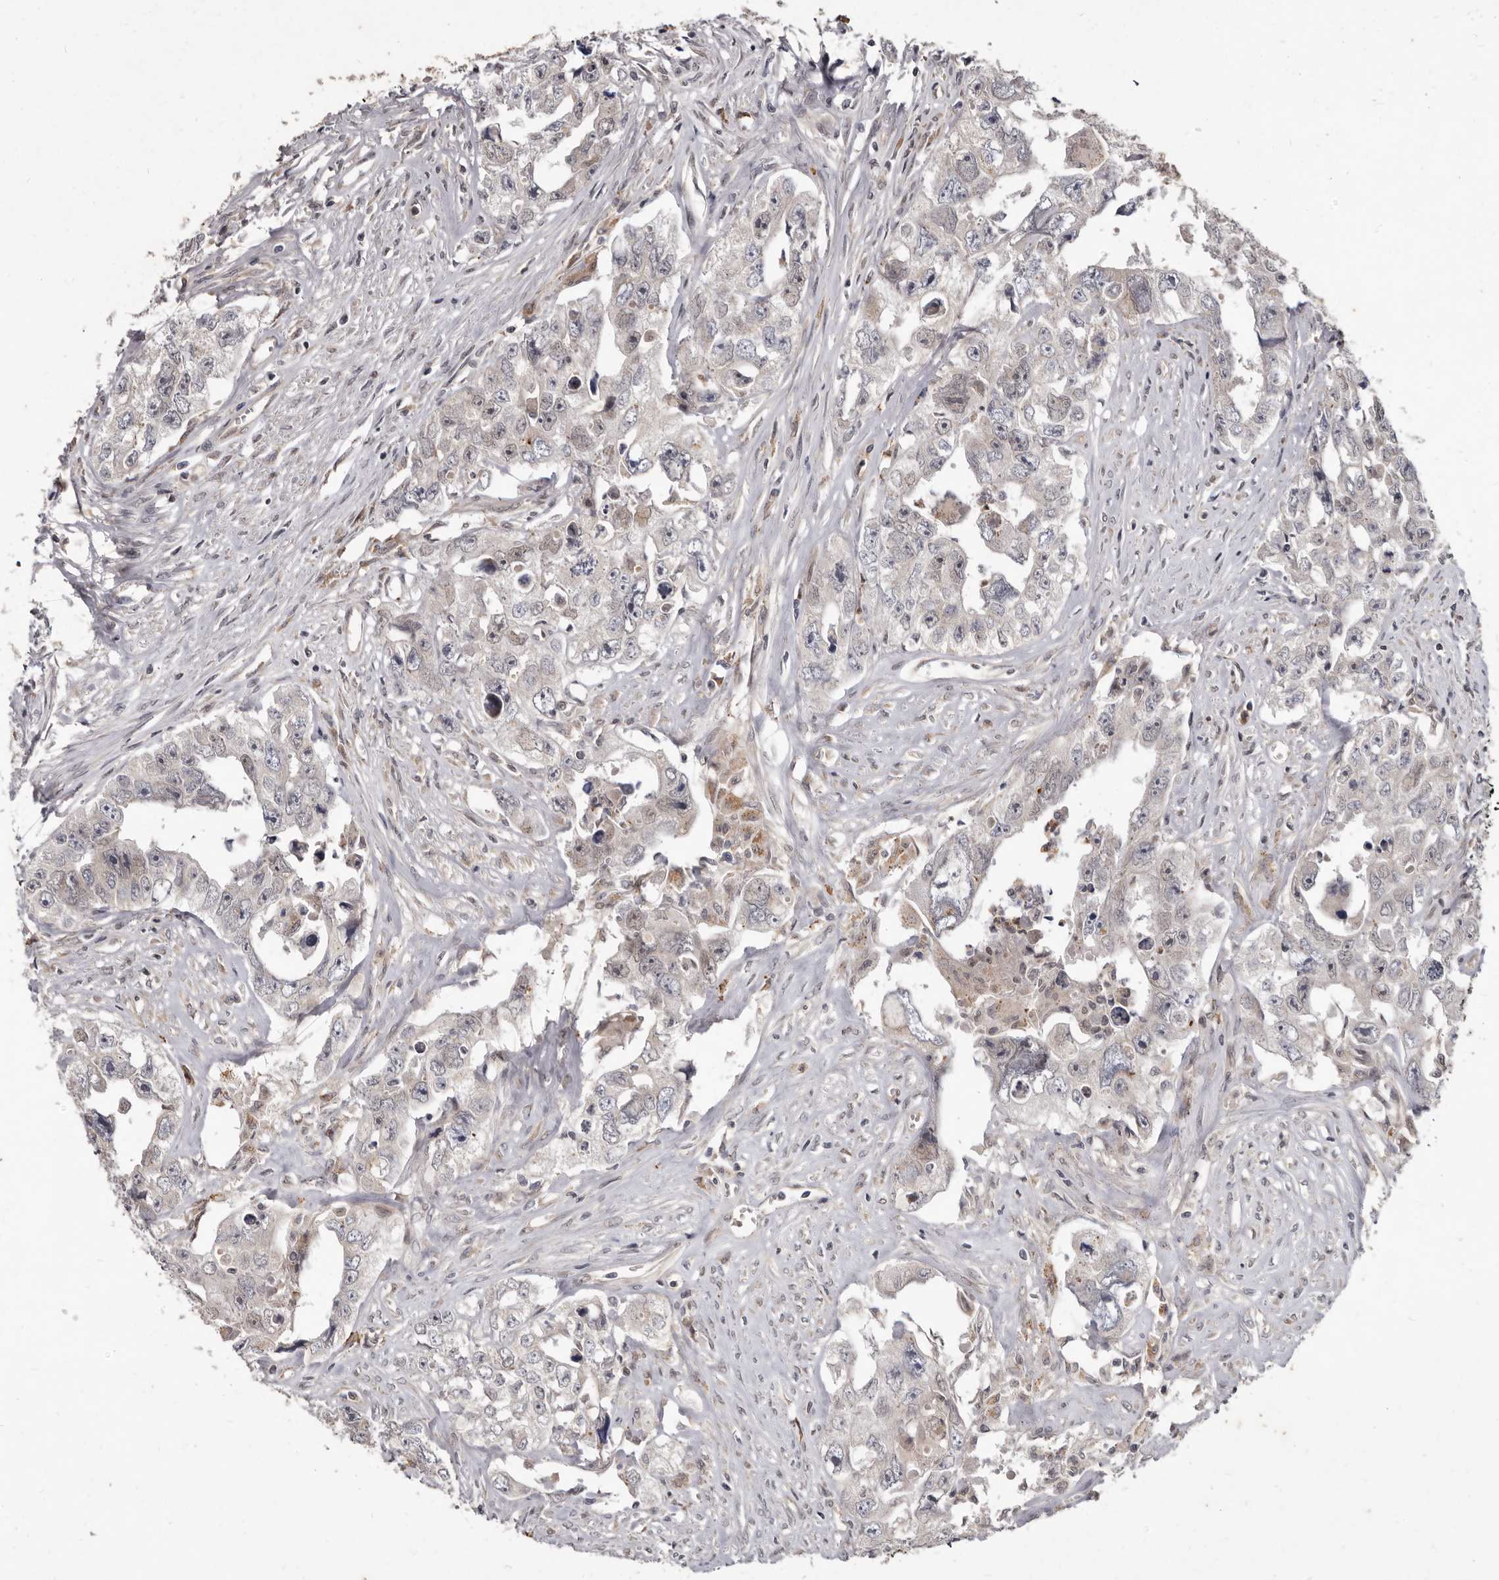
{"staining": {"intensity": "negative", "quantity": "none", "location": "none"}, "tissue": "testis cancer", "cell_type": "Tumor cells", "image_type": "cancer", "snomed": [{"axis": "morphology", "description": "Seminoma, NOS"}, {"axis": "morphology", "description": "Carcinoma, Embryonal, NOS"}, {"axis": "topography", "description": "Testis"}], "caption": "This is a micrograph of immunohistochemistry staining of embryonal carcinoma (testis), which shows no staining in tumor cells.", "gene": "ACLY", "patient": {"sex": "male", "age": 43}}